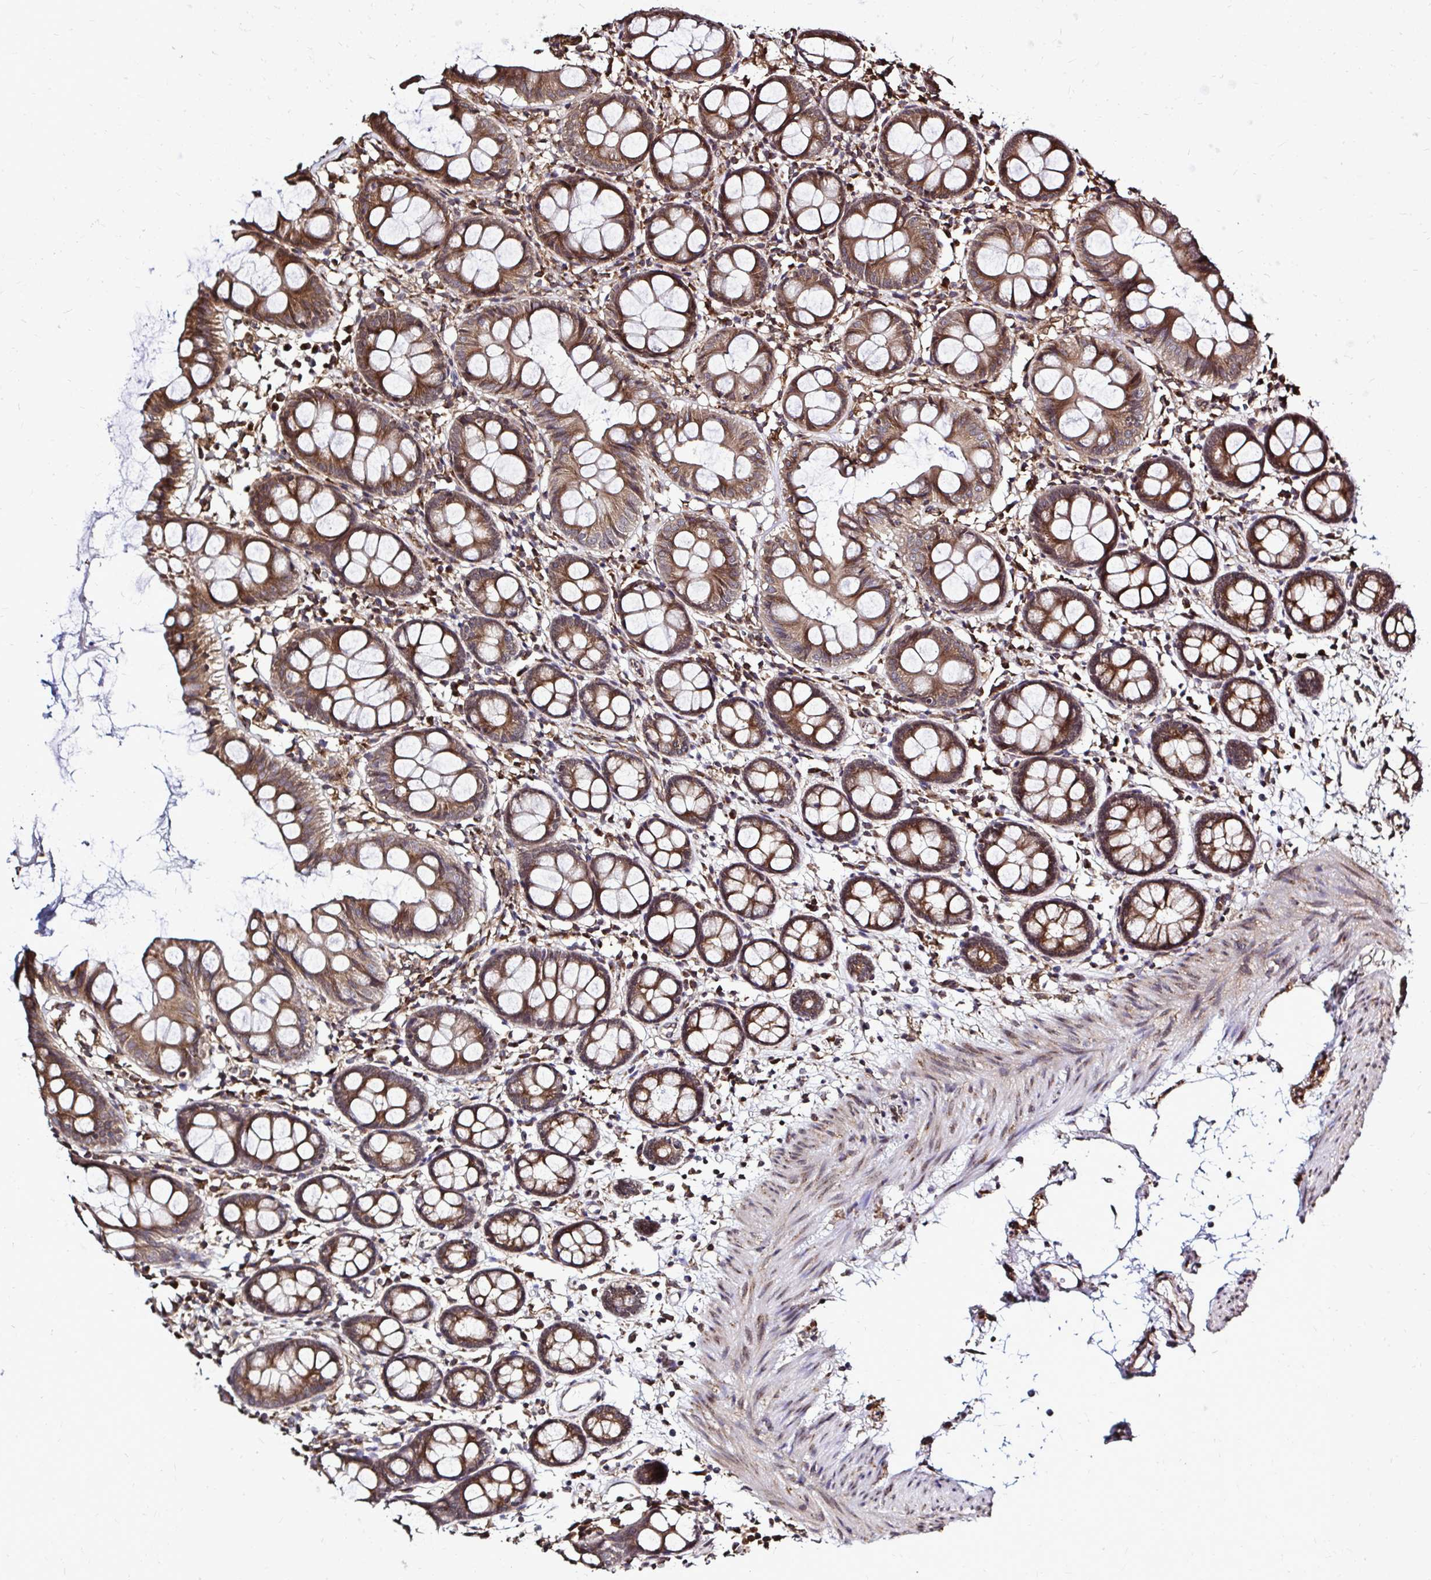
{"staining": {"intensity": "weak", "quantity": "25%-75%", "location": "cytoplasmic/membranous"}, "tissue": "colon", "cell_type": "Endothelial cells", "image_type": "normal", "snomed": [{"axis": "morphology", "description": "Normal tissue, NOS"}, {"axis": "topography", "description": "Colon"}], "caption": "Human colon stained for a protein (brown) demonstrates weak cytoplasmic/membranous positive positivity in approximately 25%-75% of endothelial cells.", "gene": "FMR1", "patient": {"sex": "female", "age": 84}}